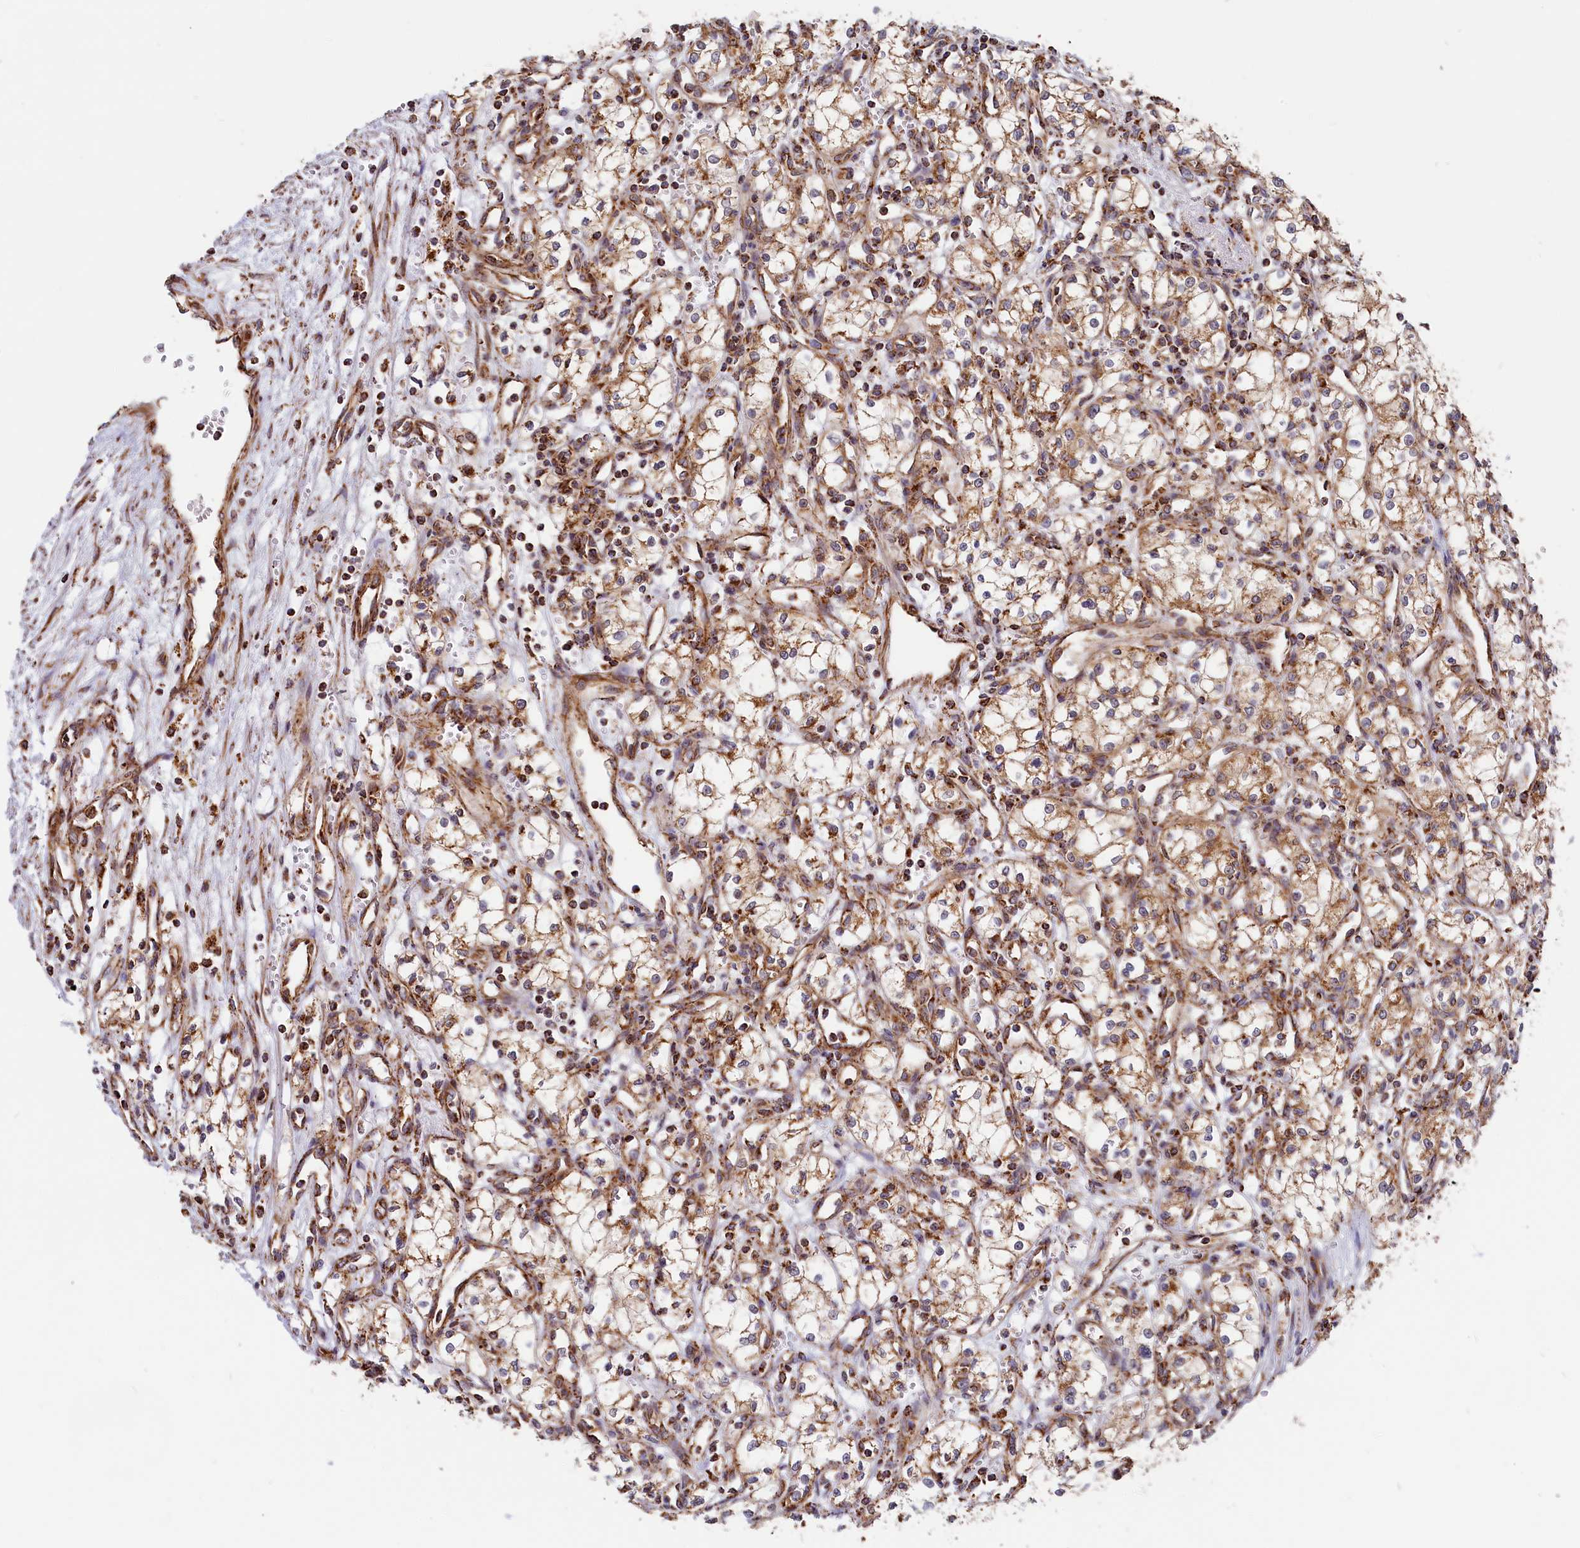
{"staining": {"intensity": "moderate", "quantity": ">75%", "location": "cytoplasmic/membranous"}, "tissue": "renal cancer", "cell_type": "Tumor cells", "image_type": "cancer", "snomed": [{"axis": "morphology", "description": "Adenocarcinoma, NOS"}, {"axis": "topography", "description": "Kidney"}], "caption": "Tumor cells display moderate cytoplasmic/membranous staining in about >75% of cells in adenocarcinoma (renal).", "gene": "MACROD1", "patient": {"sex": "male", "age": 59}}